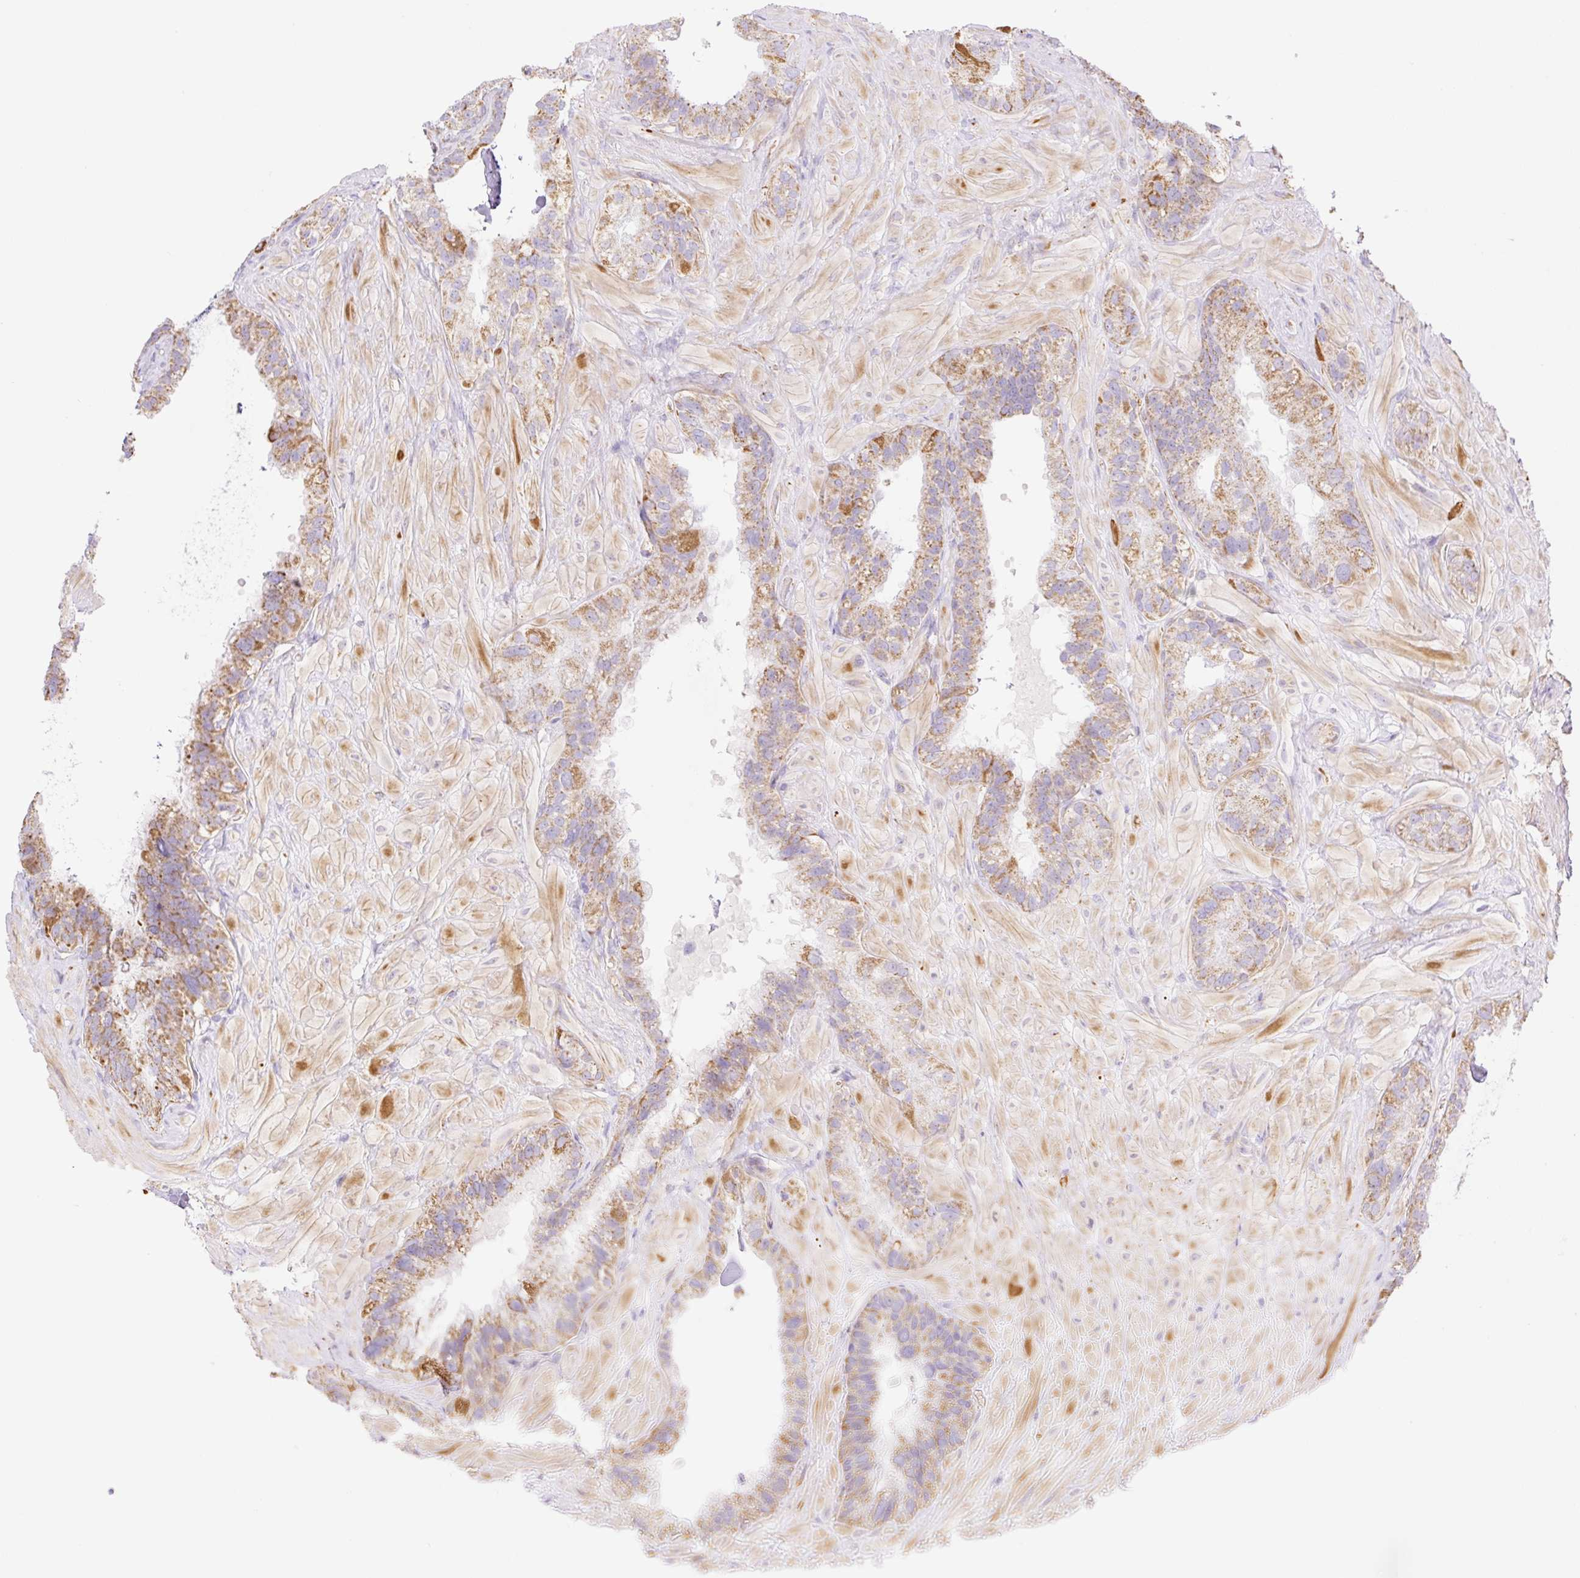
{"staining": {"intensity": "moderate", "quantity": ">75%", "location": "cytoplasmic/membranous"}, "tissue": "seminal vesicle", "cell_type": "Glandular cells", "image_type": "normal", "snomed": [{"axis": "morphology", "description": "Normal tissue, NOS"}, {"axis": "topography", "description": "Seminal veicle"}, {"axis": "topography", "description": "Peripheral nerve tissue"}], "caption": "Protein expression by IHC exhibits moderate cytoplasmic/membranous expression in approximately >75% of glandular cells in benign seminal vesicle. (DAB (3,3'-diaminobenzidine) = brown stain, brightfield microscopy at high magnification).", "gene": "ESAM", "patient": {"sex": "male", "age": 76}}